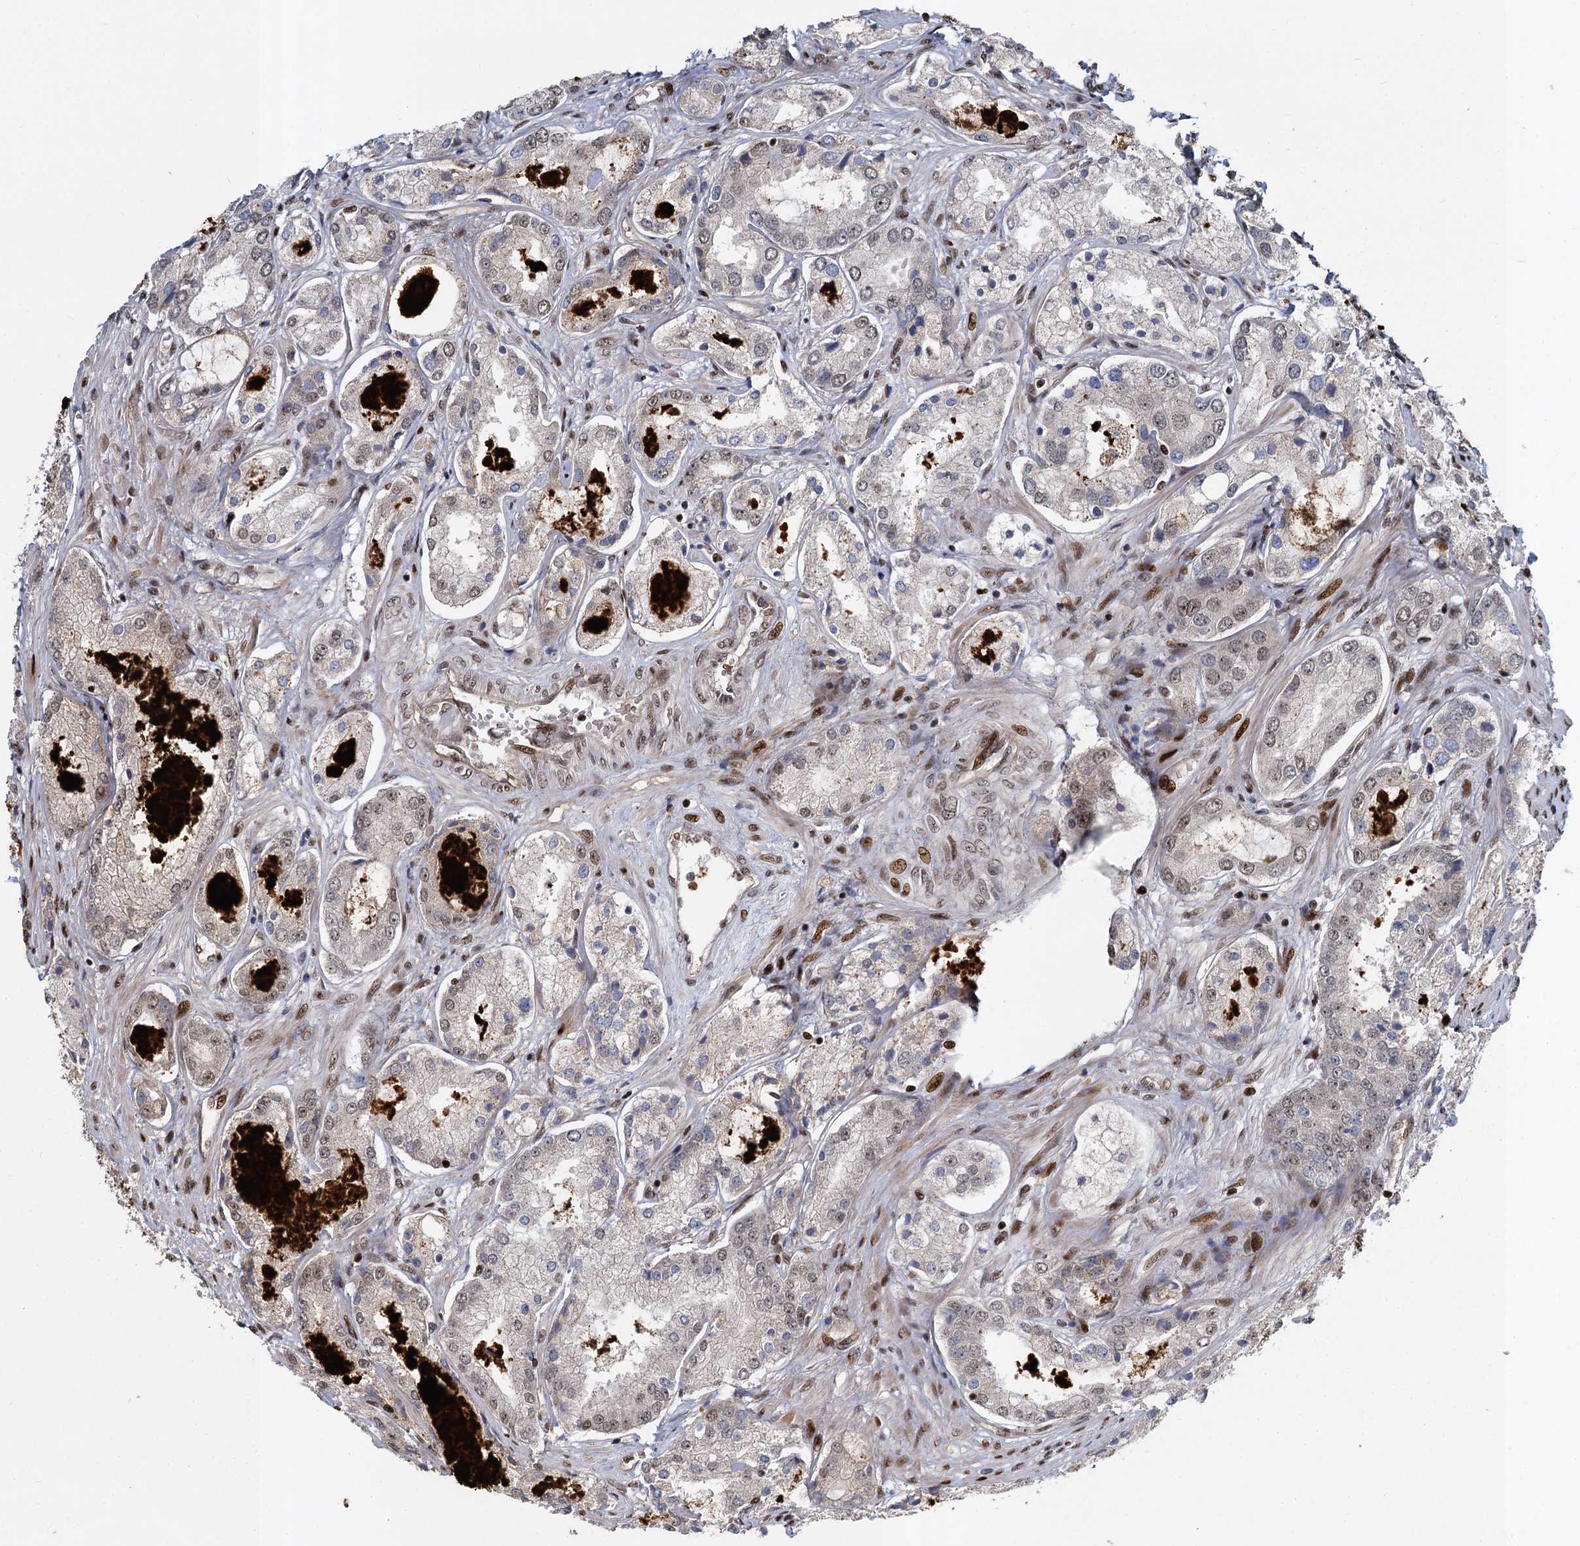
{"staining": {"intensity": "weak", "quantity": "25%-75%", "location": "nuclear"}, "tissue": "prostate cancer", "cell_type": "Tumor cells", "image_type": "cancer", "snomed": [{"axis": "morphology", "description": "Adenocarcinoma, Low grade"}, {"axis": "topography", "description": "Prostate"}], "caption": "Immunohistochemistry (DAB) staining of prostate low-grade adenocarcinoma demonstrates weak nuclear protein expression in approximately 25%-75% of tumor cells. Using DAB (3,3'-diaminobenzidine) (brown) and hematoxylin (blue) stains, captured at high magnification using brightfield microscopy.", "gene": "ANKRD49", "patient": {"sex": "male", "age": 68}}